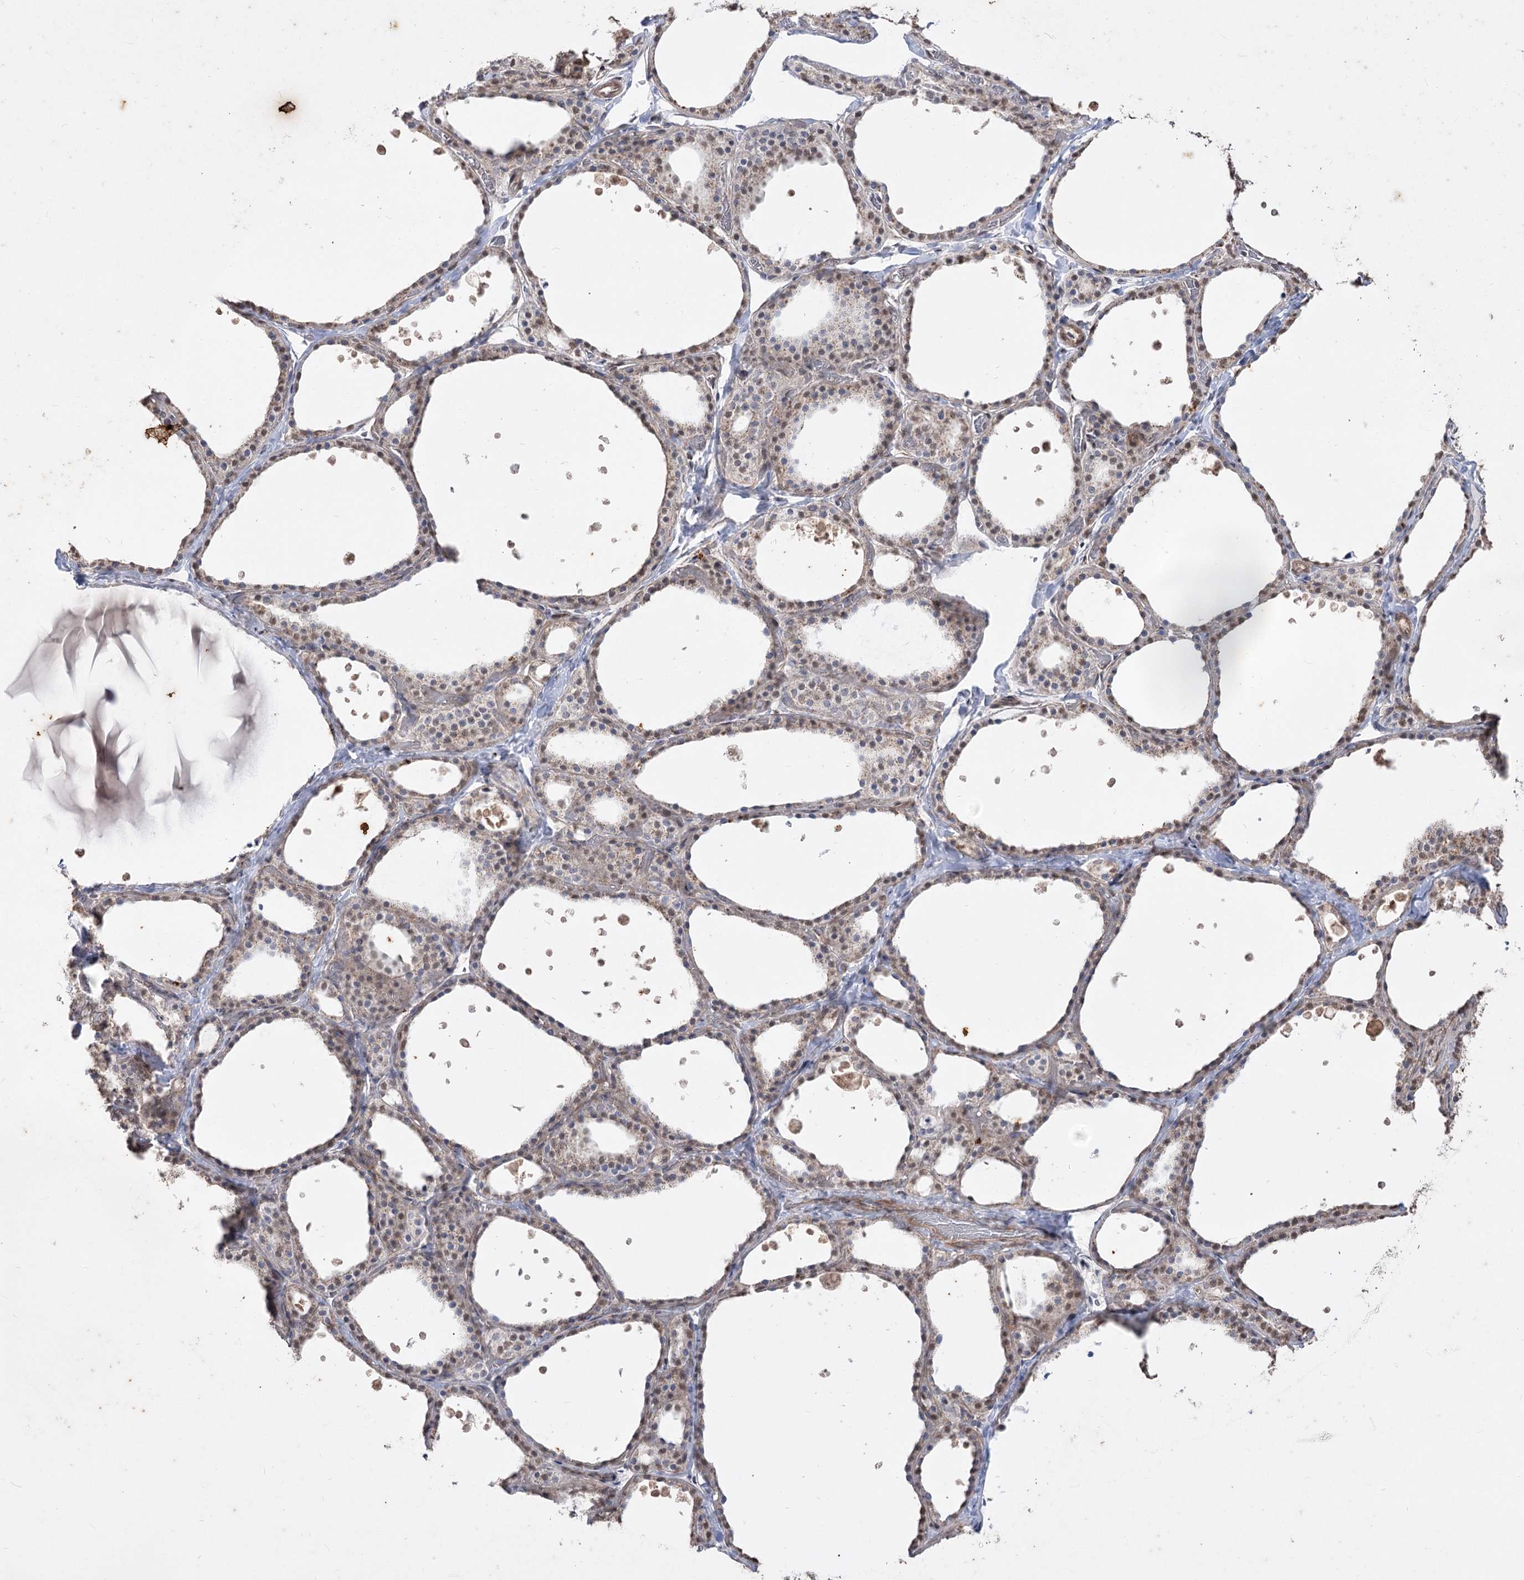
{"staining": {"intensity": "moderate", "quantity": "25%-75%", "location": "cytoplasmic/membranous,nuclear"}, "tissue": "thyroid gland", "cell_type": "Glandular cells", "image_type": "normal", "snomed": [{"axis": "morphology", "description": "Normal tissue, NOS"}, {"axis": "topography", "description": "Thyroid gland"}], "caption": "Protein staining of benign thyroid gland displays moderate cytoplasmic/membranous,nuclear staining in approximately 25%-75% of glandular cells.", "gene": "ZSCAN23", "patient": {"sex": "female", "age": 44}}